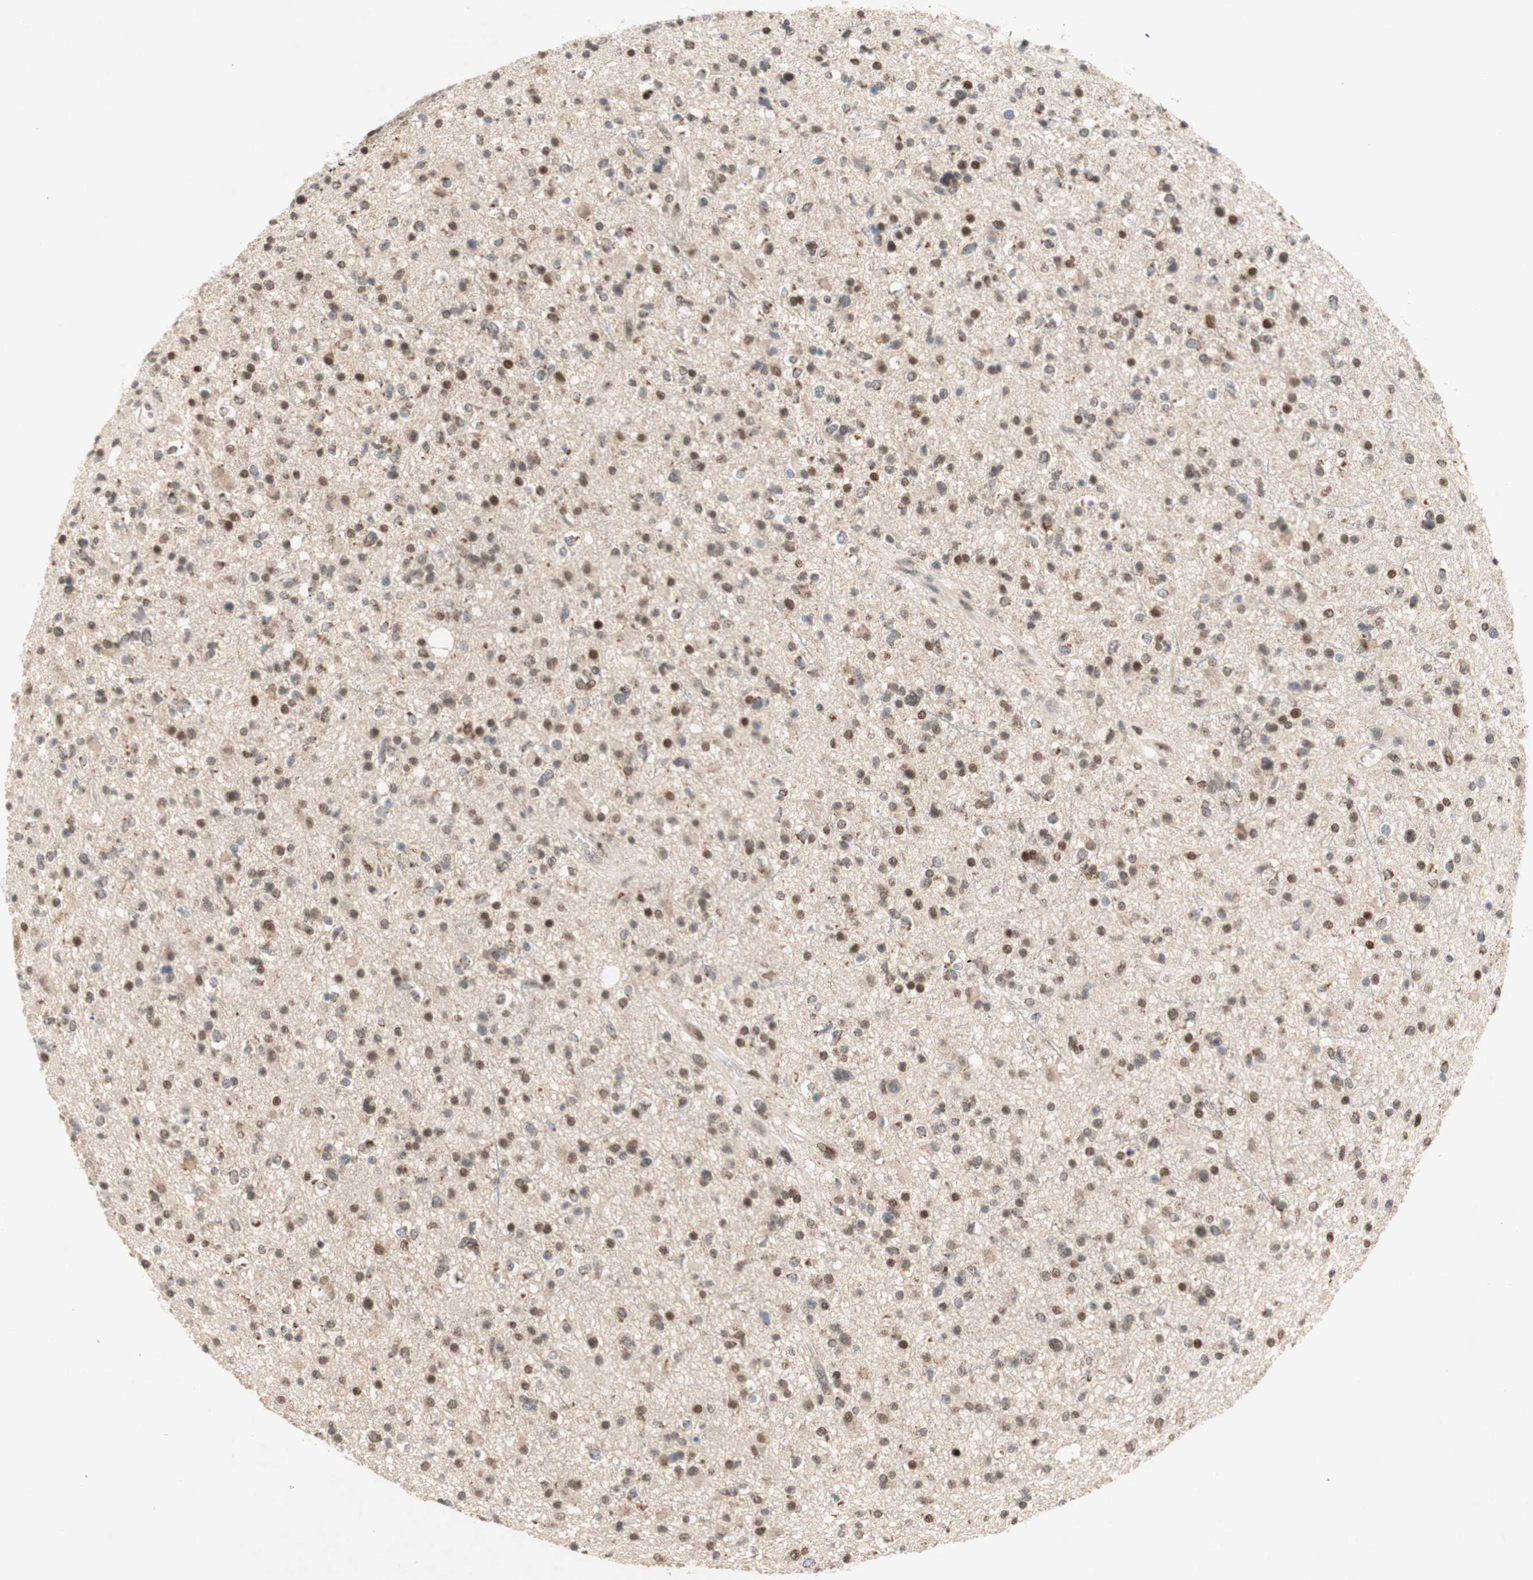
{"staining": {"intensity": "weak", "quantity": ">75%", "location": "nuclear"}, "tissue": "glioma", "cell_type": "Tumor cells", "image_type": "cancer", "snomed": [{"axis": "morphology", "description": "Glioma, malignant, High grade"}, {"axis": "topography", "description": "Brain"}], "caption": "Immunohistochemical staining of glioma displays weak nuclear protein staining in about >75% of tumor cells.", "gene": "DNMT3A", "patient": {"sex": "male", "age": 33}}